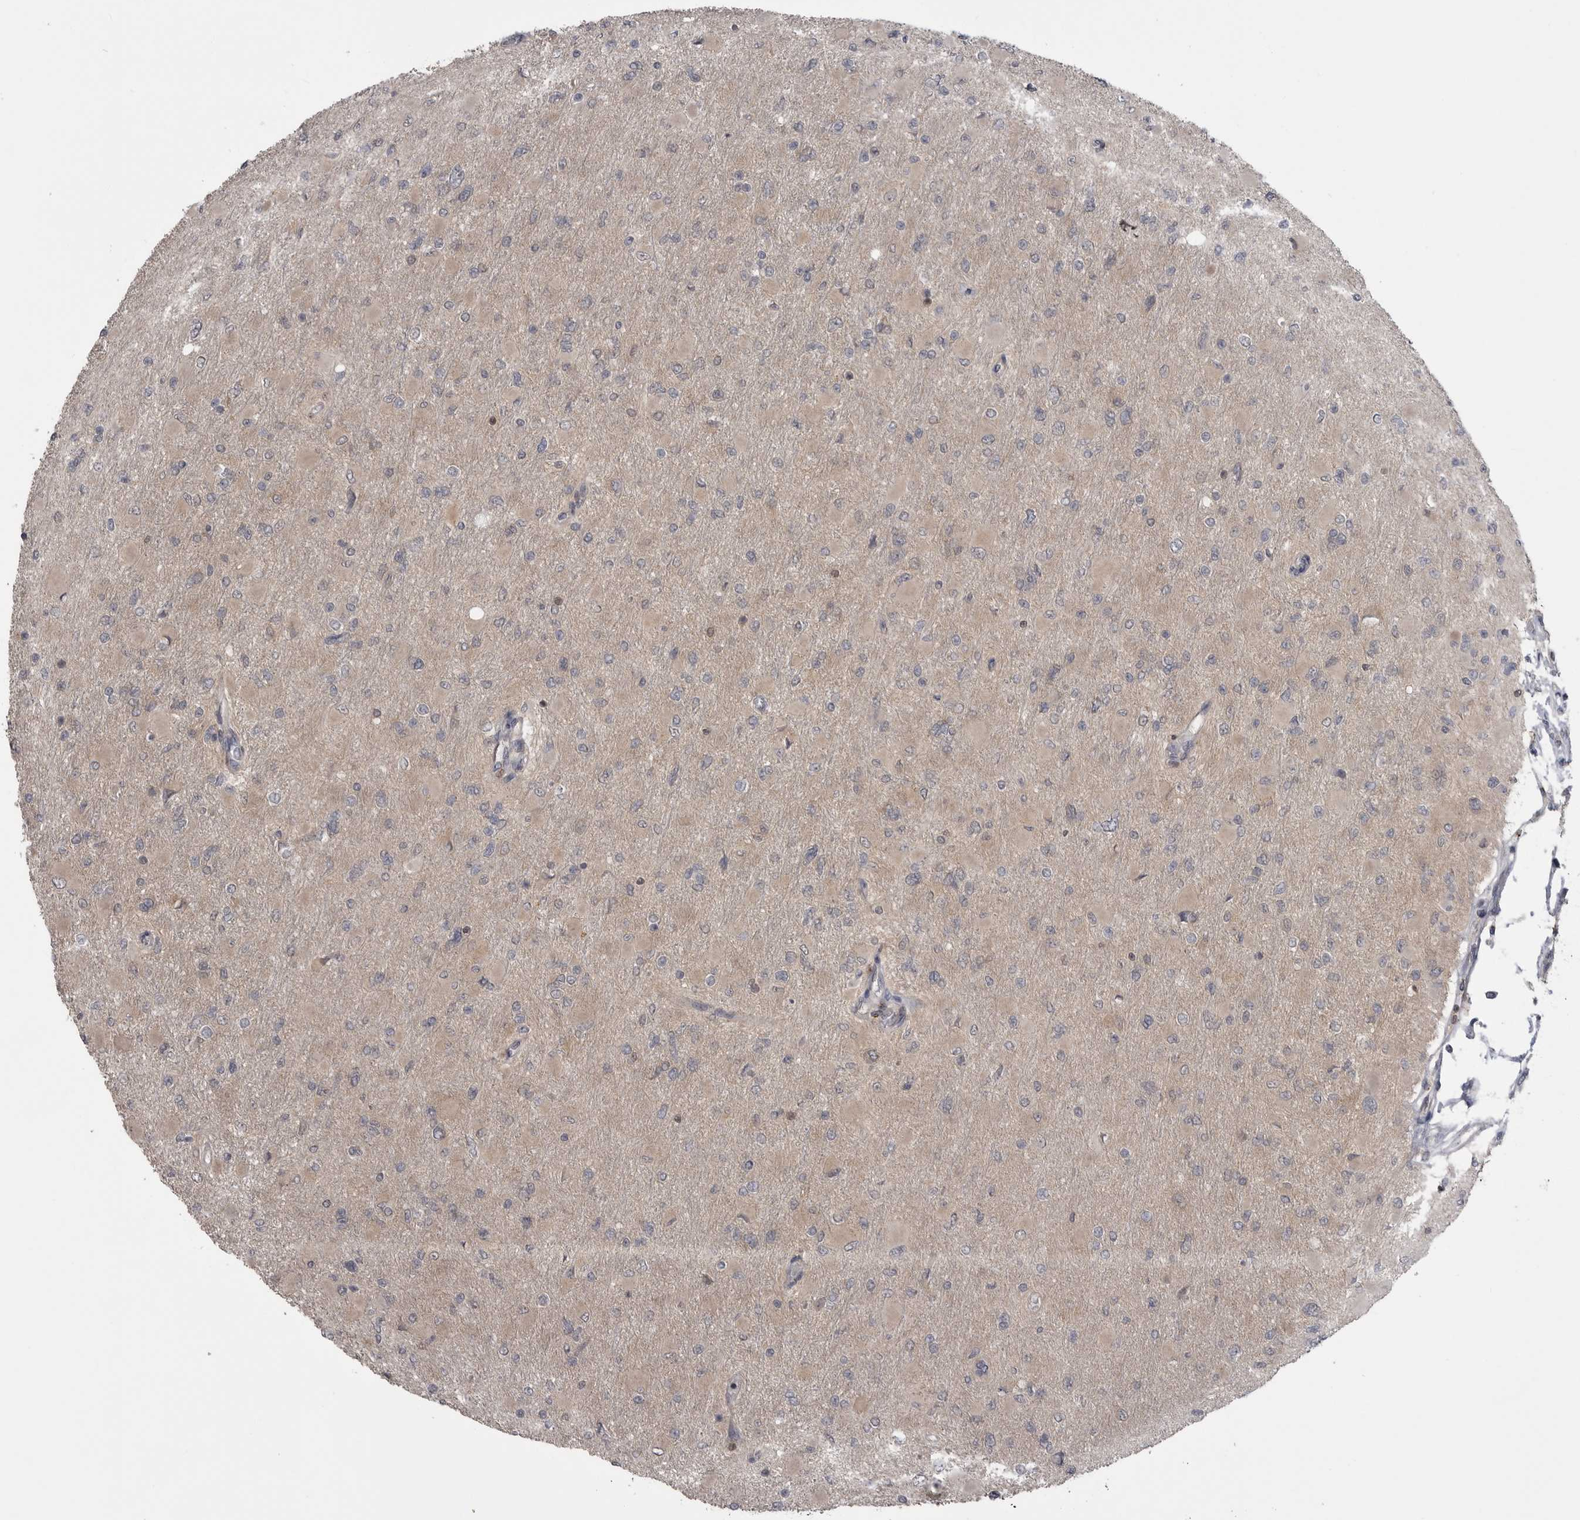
{"staining": {"intensity": "weak", "quantity": ">75%", "location": "cytoplasmic/membranous"}, "tissue": "glioma", "cell_type": "Tumor cells", "image_type": "cancer", "snomed": [{"axis": "morphology", "description": "Glioma, malignant, High grade"}, {"axis": "topography", "description": "Cerebral cortex"}], "caption": "Immunohistochemistry of human glioma displays low levels of weak cytoplasmic/membranous expression in about >75% of tumor cells.", "gene": "MAPK13", "patient": {"sex": "female", "age": 36}}